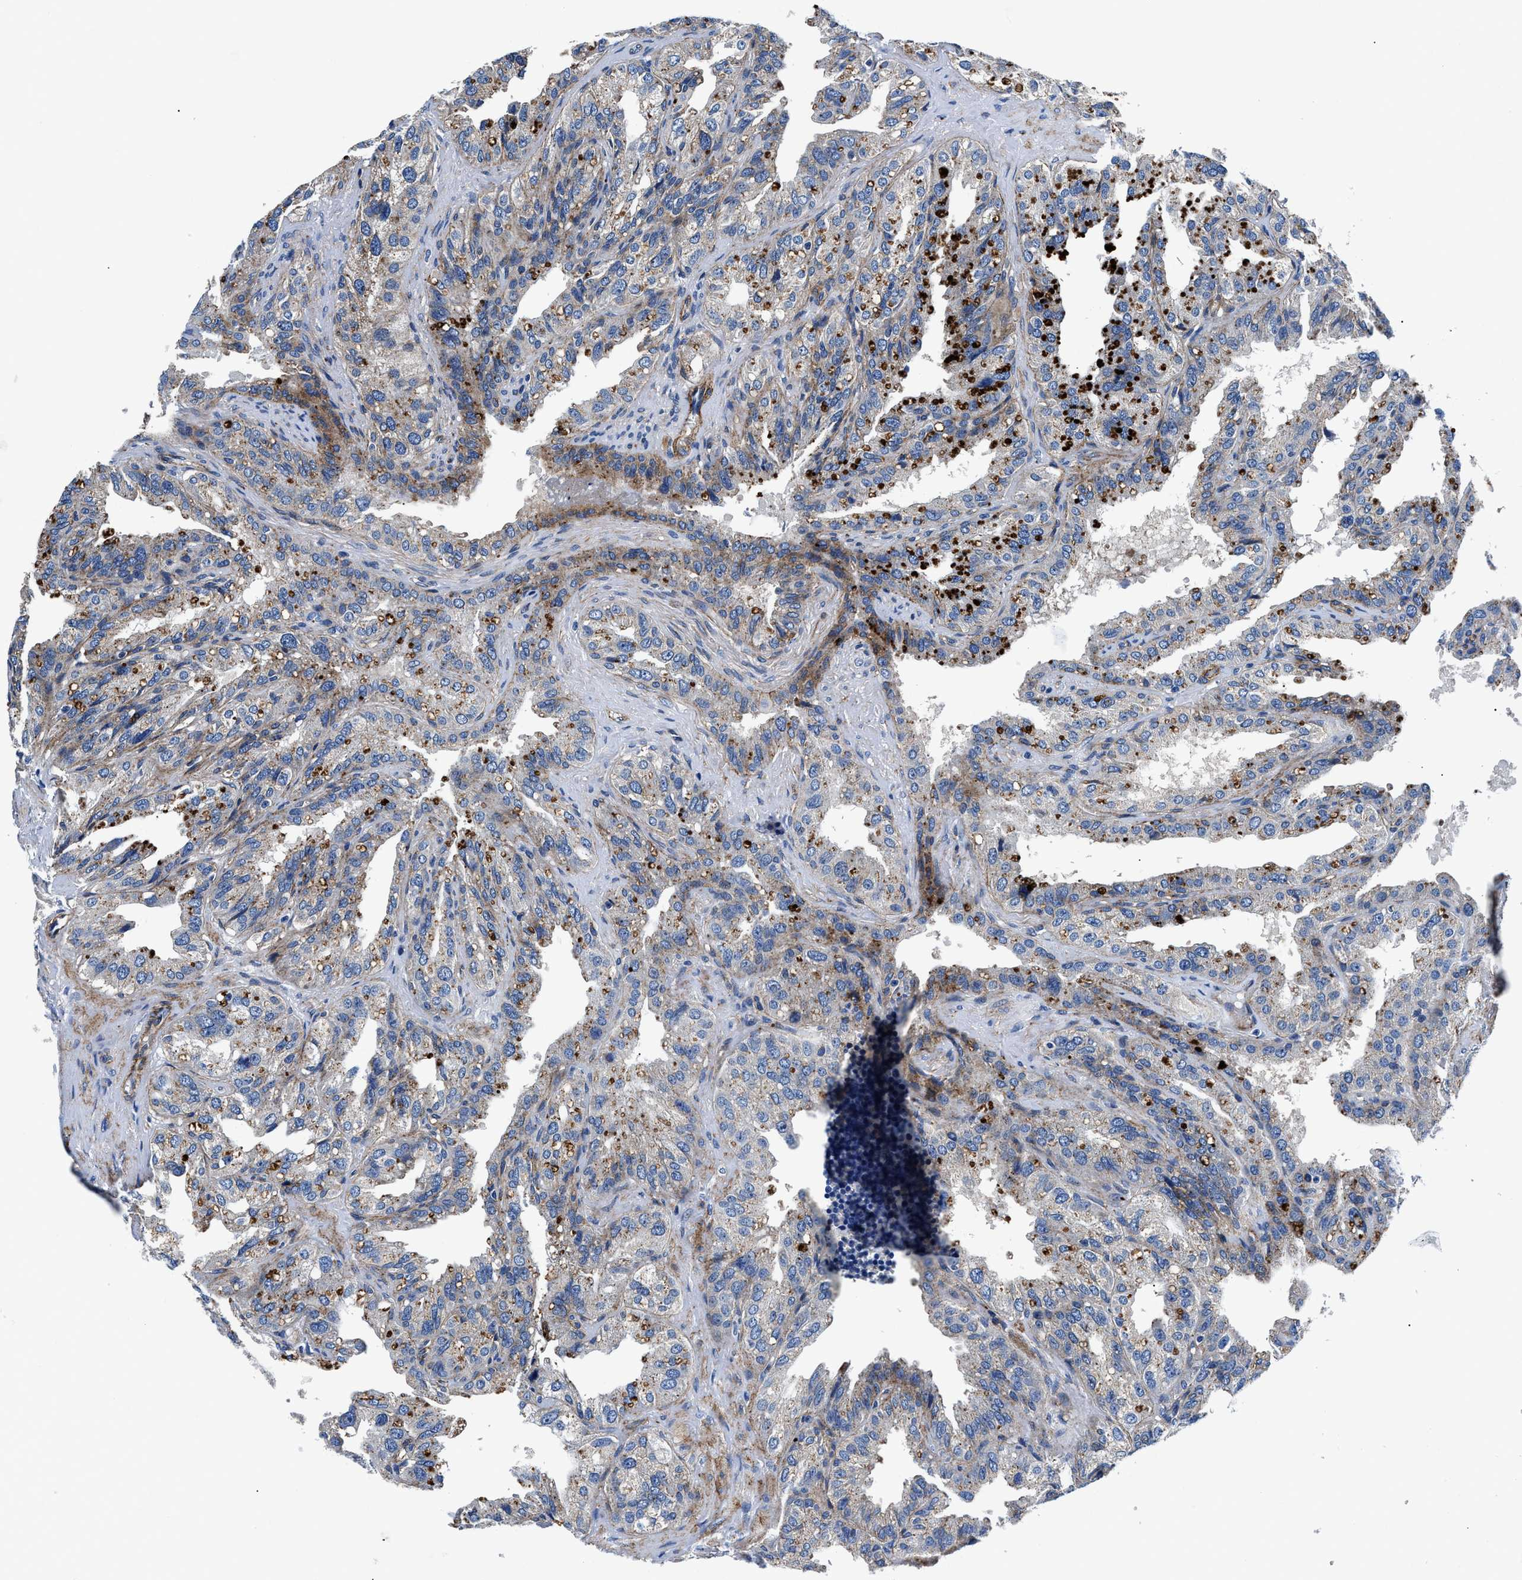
{"staining": {"intensity": "moderate", "quantity": "25%-75%", "location": "cytoplasmic/membranous"}, "tissue": "seminal vesicle", "cell_type": "Glandular cells", "image_type": "normal", "snomed": [{"axis": "morphology", "description": "Normal tissue, NOS"}, {"axis": "topography", "description": "Seminal veicle"}], "caption": "The image demonstrates immunohistochemical staining of benign seminal vesicle. There is moderate cytoplasmic/membranous positivity is seen in about 25%-75% of glandular cells. (DAB (3,3'-diaminobenzidine) IHC, brown staining for protein, blue staining for nuclei).", "gene": "DAG1", "patient": {"sex": "male", "age": 68}}